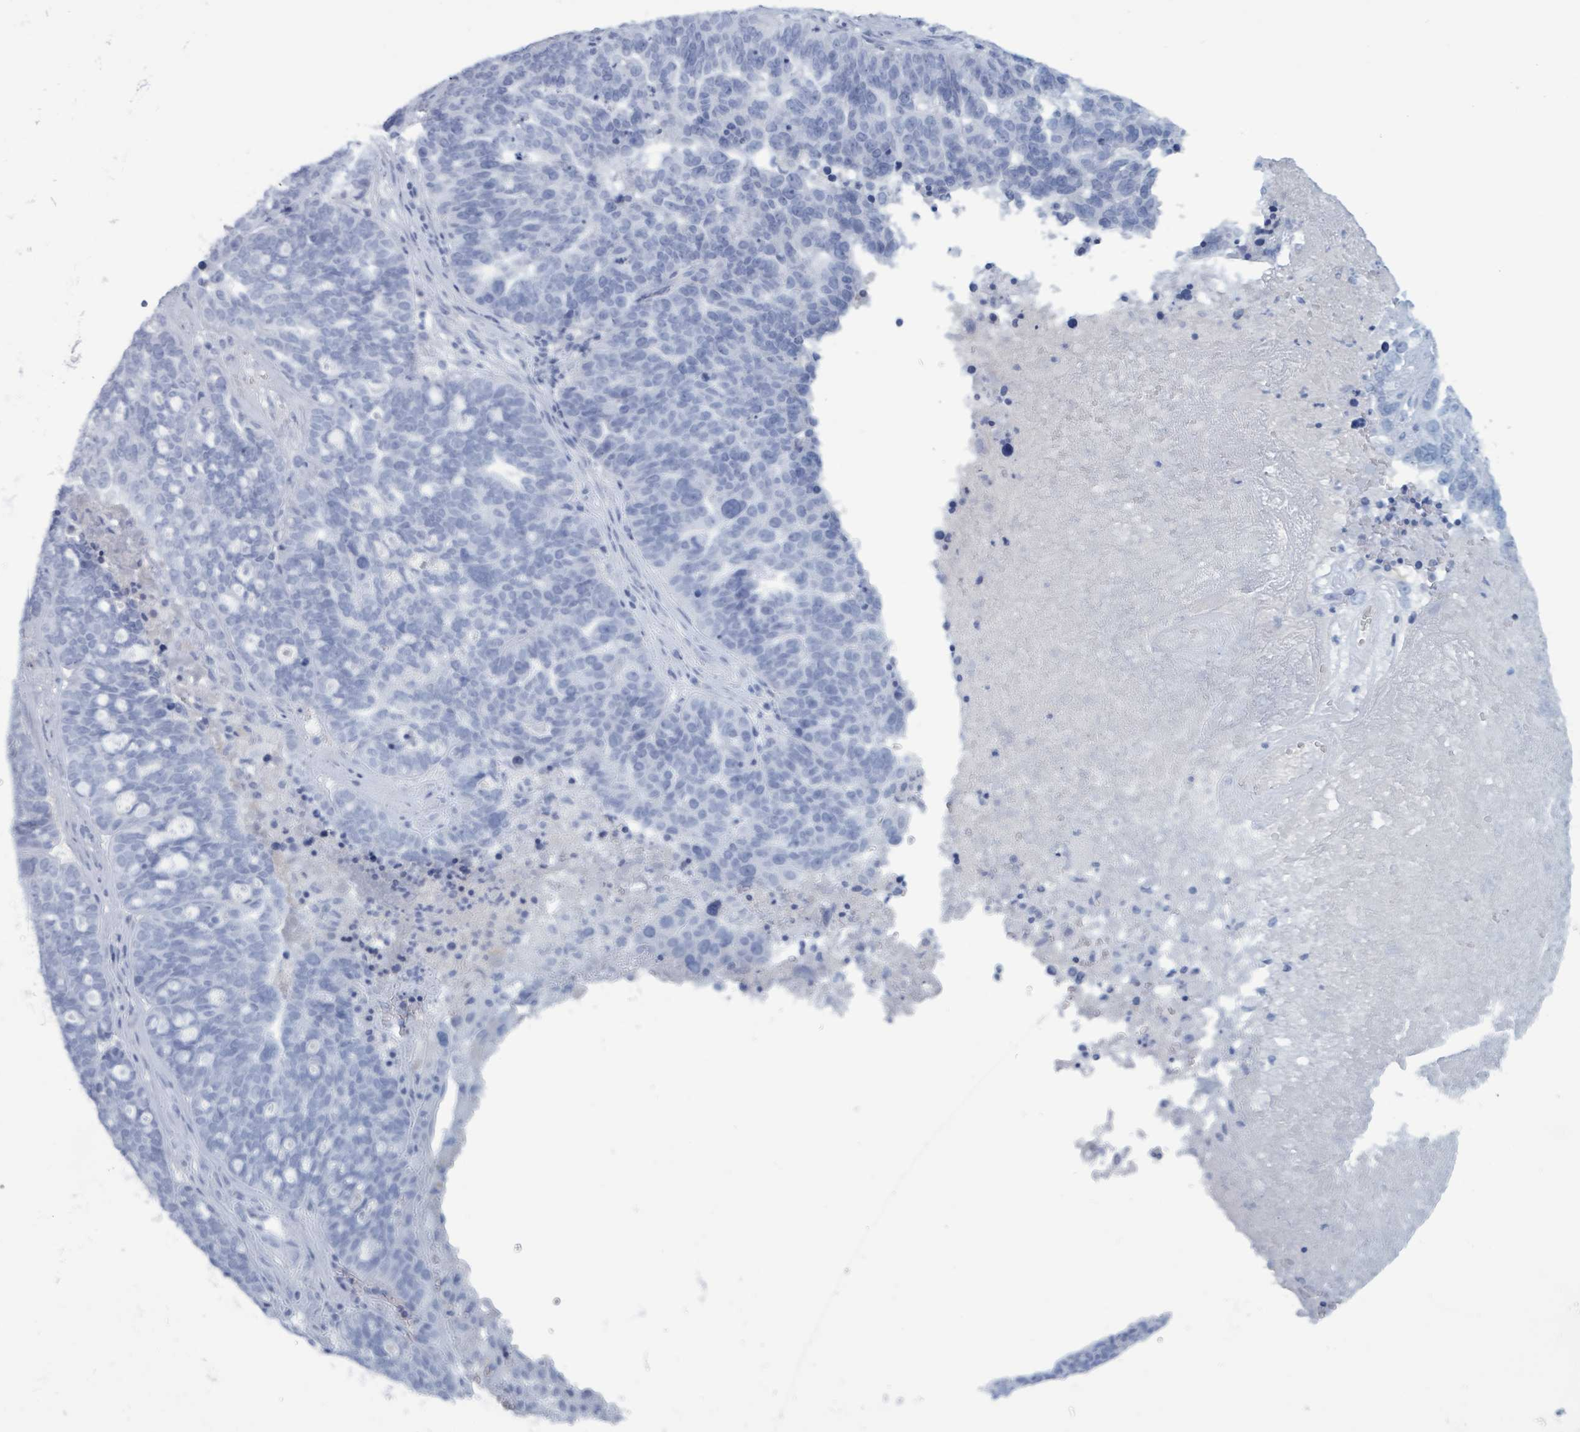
{"staining": {"intensity": "negative", "quantity": "none", "location": "none"}, "tissue": "ovarian cancer", "cell_type": "Tumor cells", "image_type": "cancer", "snomed": [{"axis": "morphology", "description": "Cystadenocarcinoma, serous, NOS"}, {"axis": "topography", "description": "Ovary"}], "caption": "A photomicrograph of human ovarian cancer (serous cystadenocarcinoma) is negative for staining in tumor cells.", "gene": "KLK4", "patient": {"sex": "female", "age": 59}}